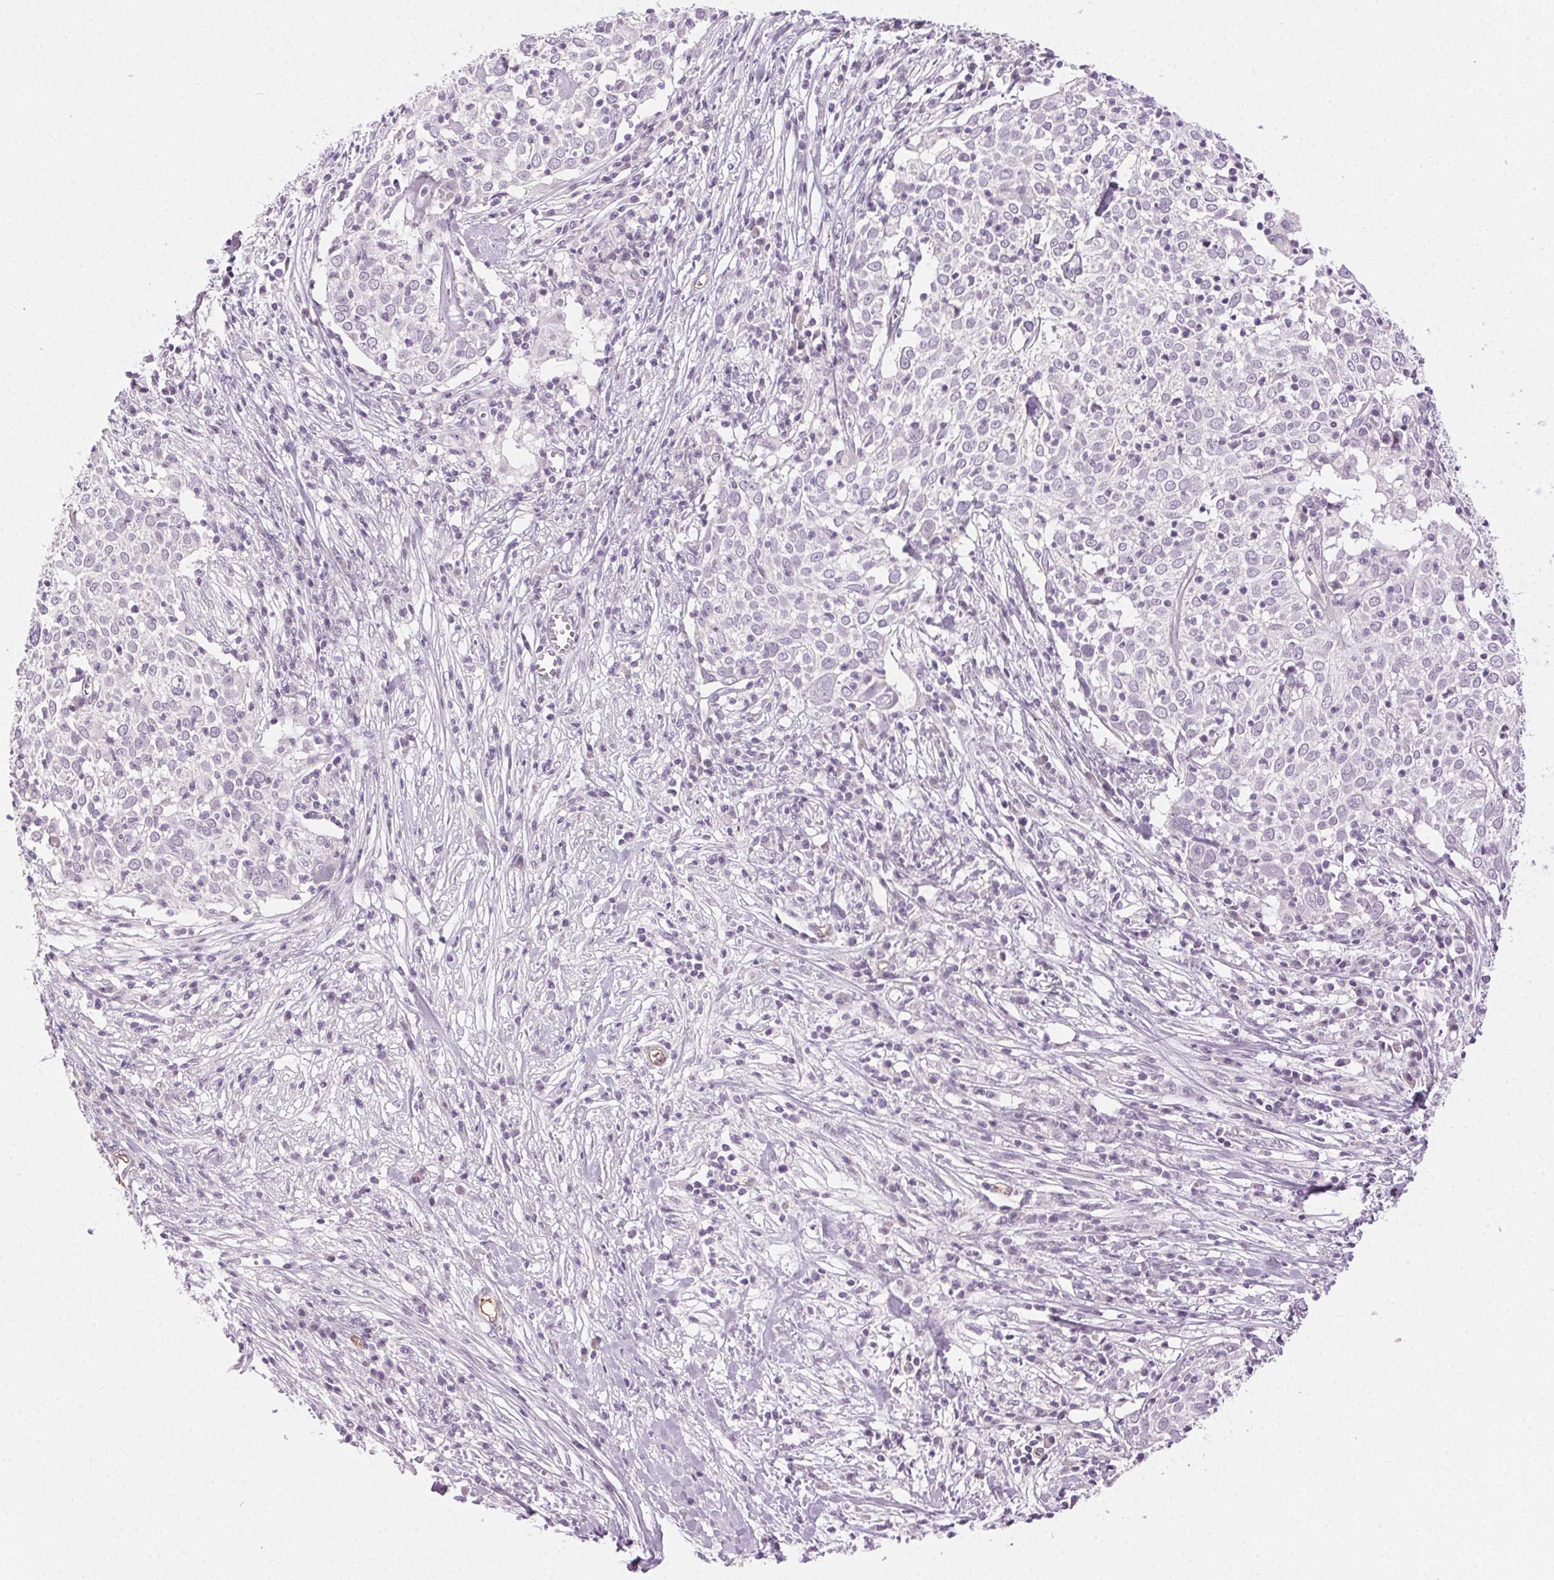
{"staining": {"intensity": "negative", "quantity": "none", "location": "none"}, "tissue": "cervical cancer", "cell_type": "Tumor cells", "image_type": "cancer", "snomed": [{"axis": "morphology", "description": "Squamous cell carcinoma, NOS"}, {"axis": "topography", "description": "Cervix"}], "caption": "There is no significant expression in tumor cells of squamous cell carcinoma (cervical).", "gene": "AIF1L", "patient": {"sex": "female", "age": 39}}